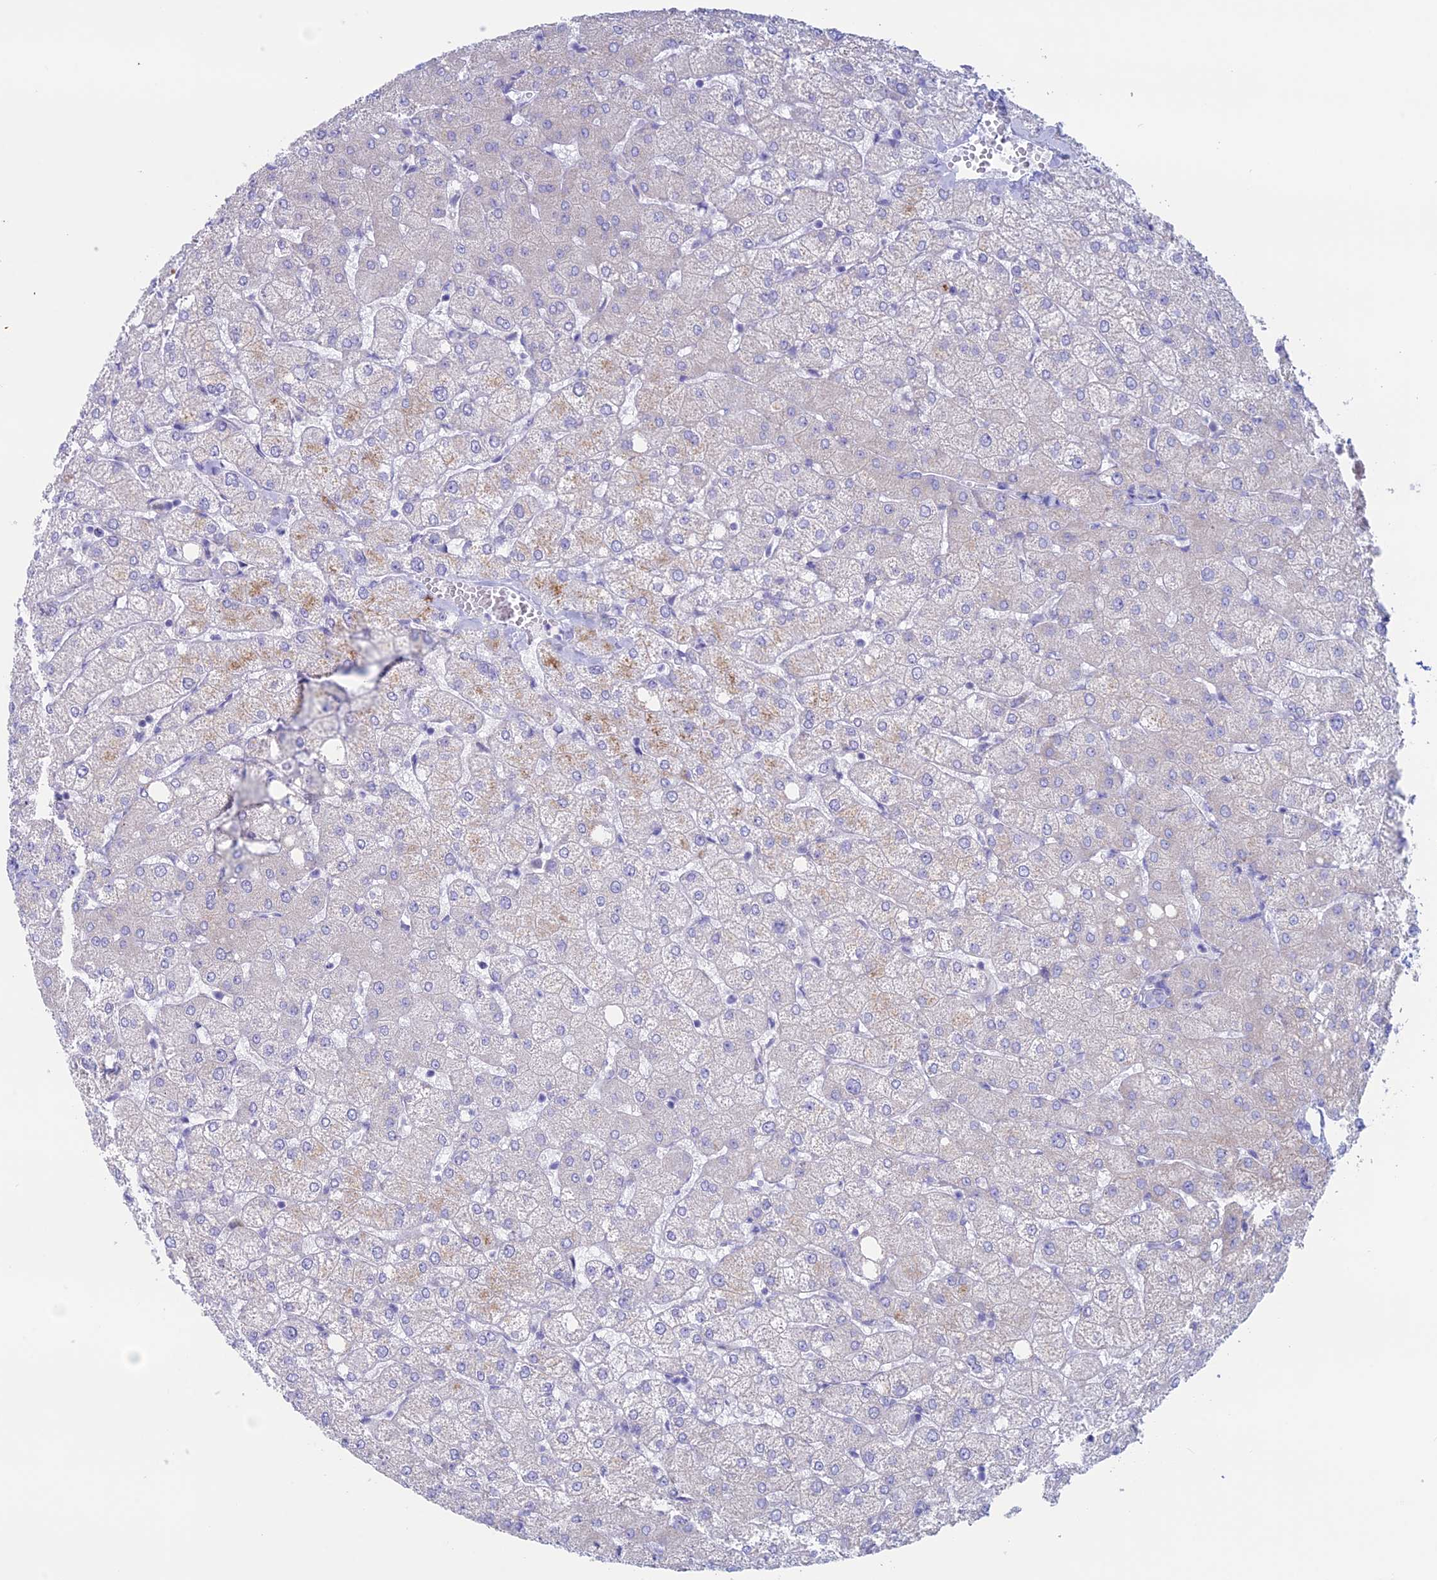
{"staining": {"intensity": "negative", "quantity": "none", "location": "none"}, "tissue": "liver", "cell_type": "Cholangiocytes", "image_type": "normal", "snomed": [{"axis": "morphology", "description": "Normal tissue, NOS"}, {"axis": "topography", "description": "Liver"}], "caption": "High power microscopy micrograph of an immunohistochemistry (IHC) image of normal liver, revealing no significant positivity in cholangiocytes. (Stains: DAB immunohistochemistry with hematoxylin counter stain, Microscopy: brightfield microscopy at high magnification).", "gene": "RP1", "patient": {"sex": "female", "age": 54}}